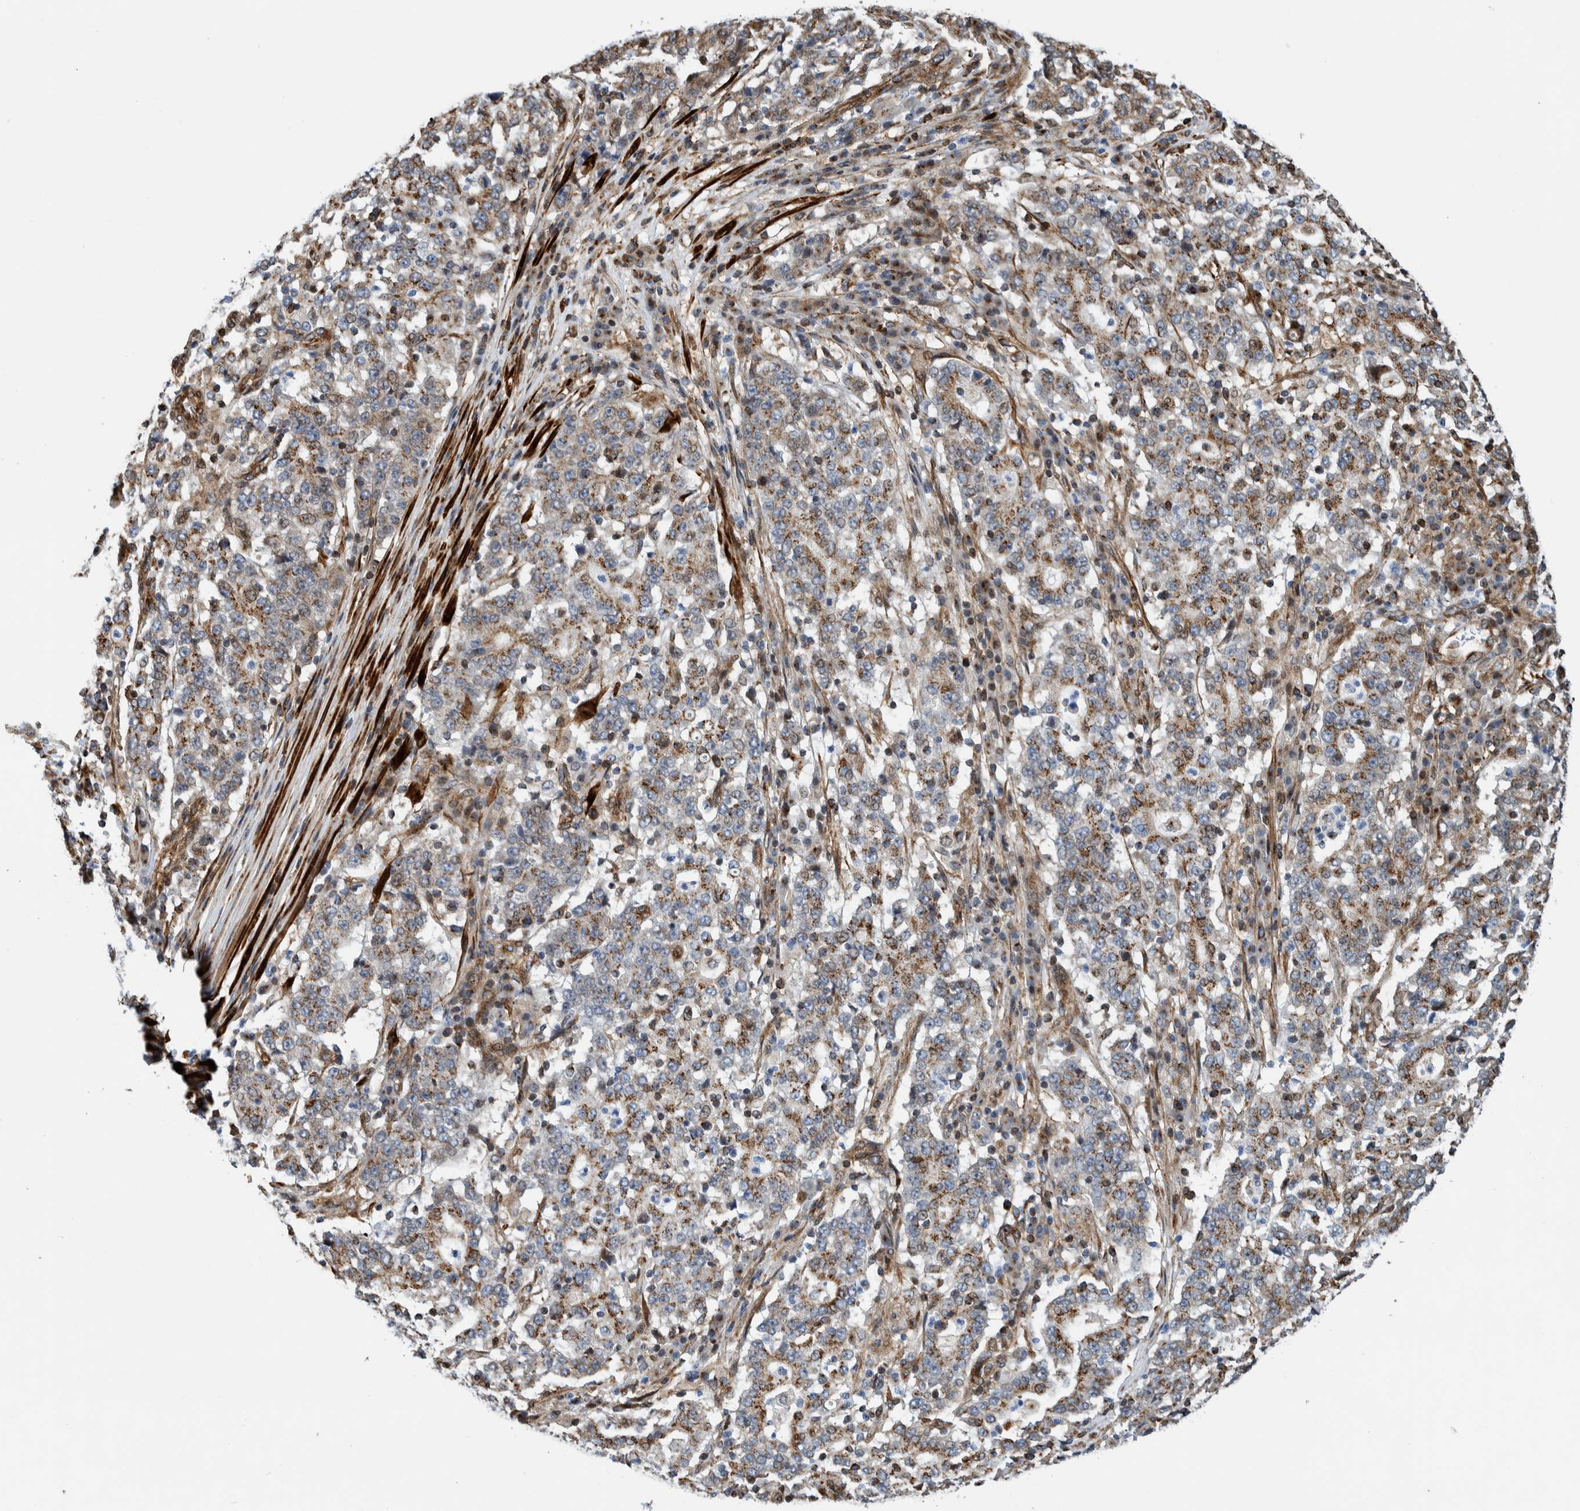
{"staining": {"intensity": "moderate", "quantity": ">75%", "location": "cytoplasmic/membranous"}, "tissue": "stomach cancer", "cell_type": "Tumor cells", "image_type": "cancer", "snomed": [{"axis": "morphology", "description": "Adenocarcinoma, NOS"}, {"axis": "topography", "description": "Stomach"}], "caption": "This is an image of immunohistochemistry (IHC) staining of adenocarcinoma (stomach), which shows moderate positivity in the cytoplasmic/membranous of tumor cells.", "gene": "CCDC57", "patient": {"sex": "male", "age": 59}}